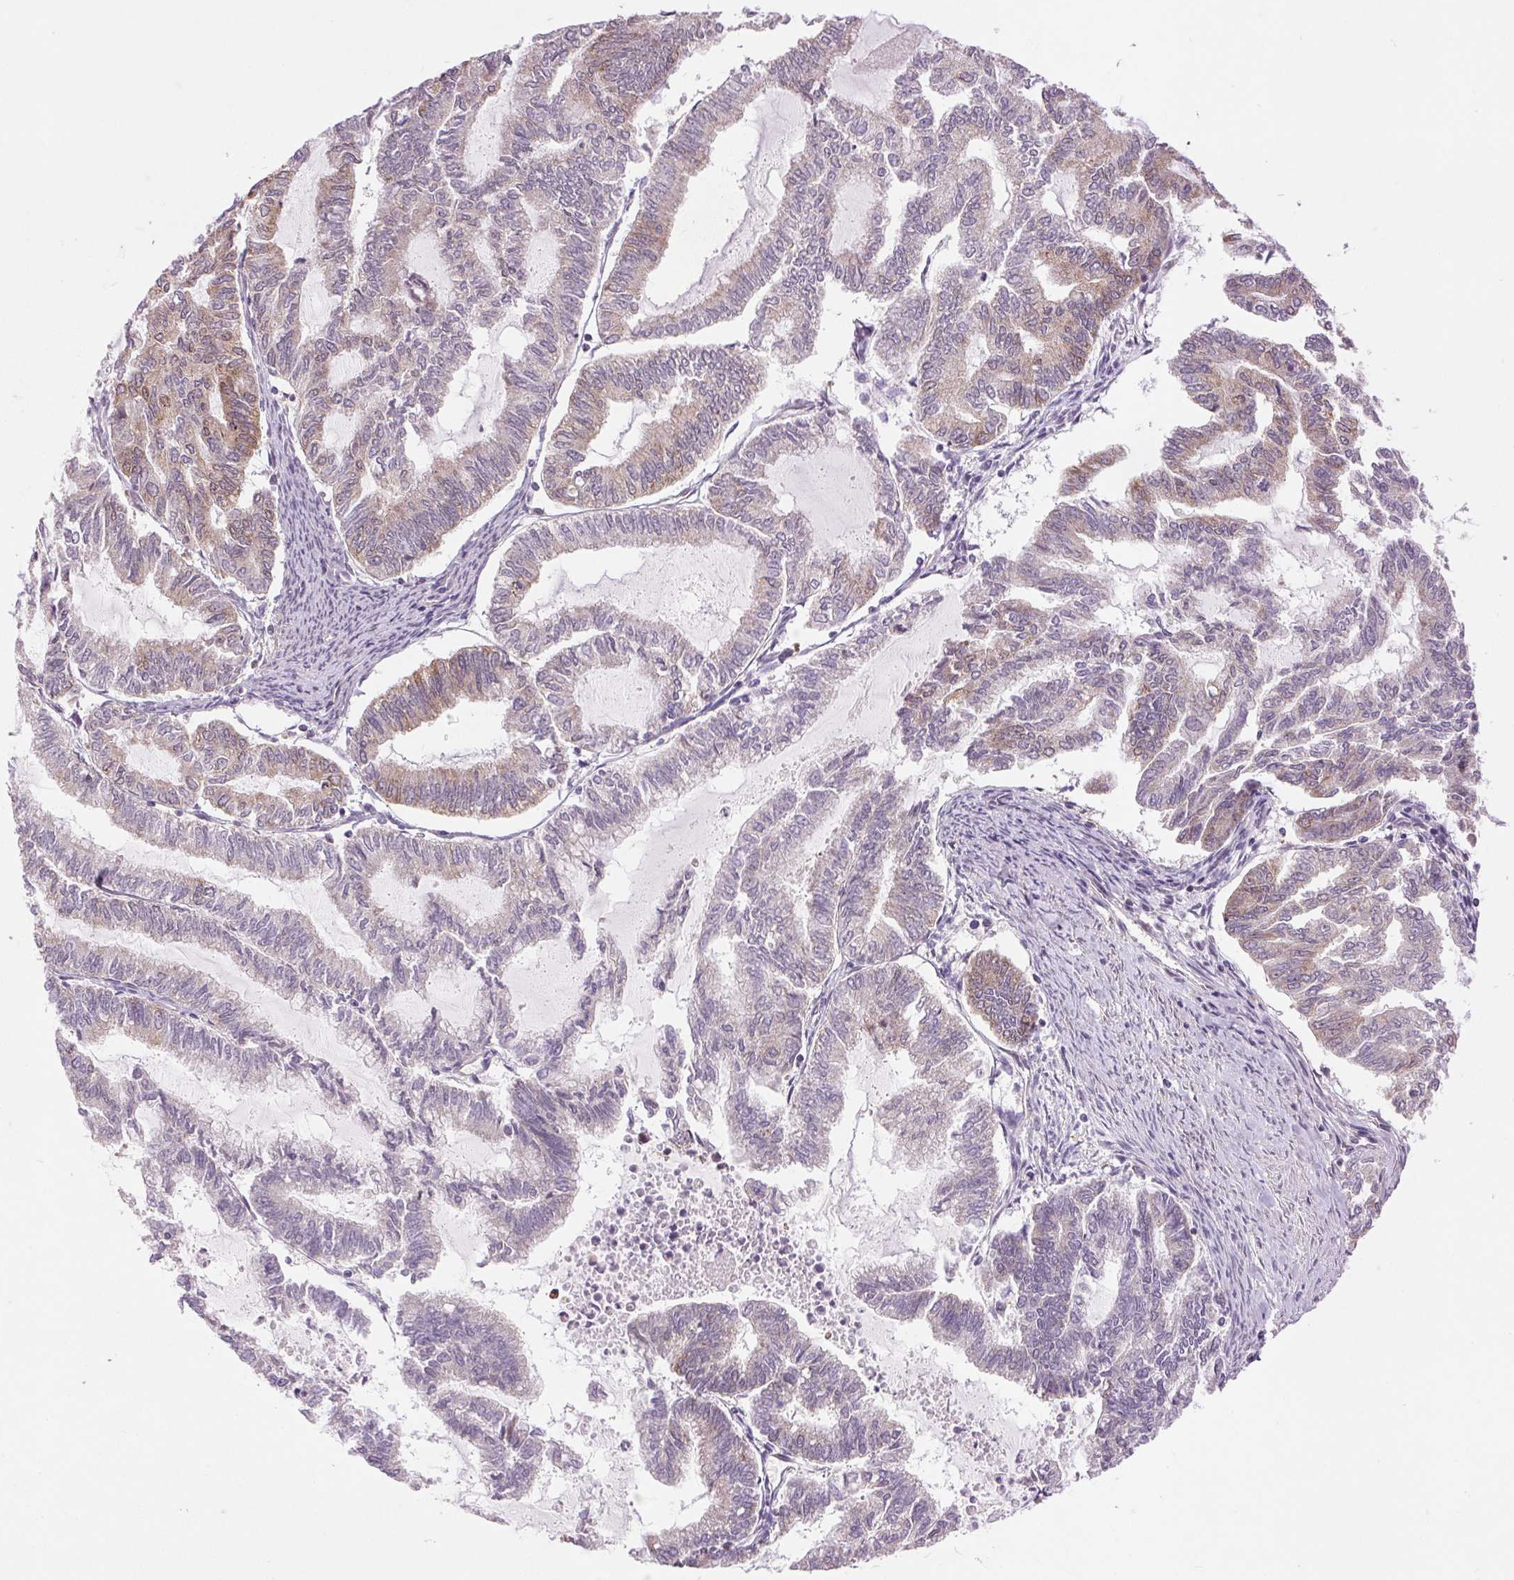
{"staining": {"intensity": "weak", "quantity": "<25%", "location": "cytoplasmic/membranous"}, "tissue": "endometrial cancer", "cell_type": "Tumor cells", "image_type": "cancer", "snomed": [{"axis": "morphology", "description": "Adenocarcinoma, NOS"}, {"axis": "topography", "description": "Endometrium"}], "caption": "The histopathology image shows no staining of tumor cells in endometrial adenocarcinoma.", "gene": "BTF3L4", "patient": {"sex": "female", "age": 79}}